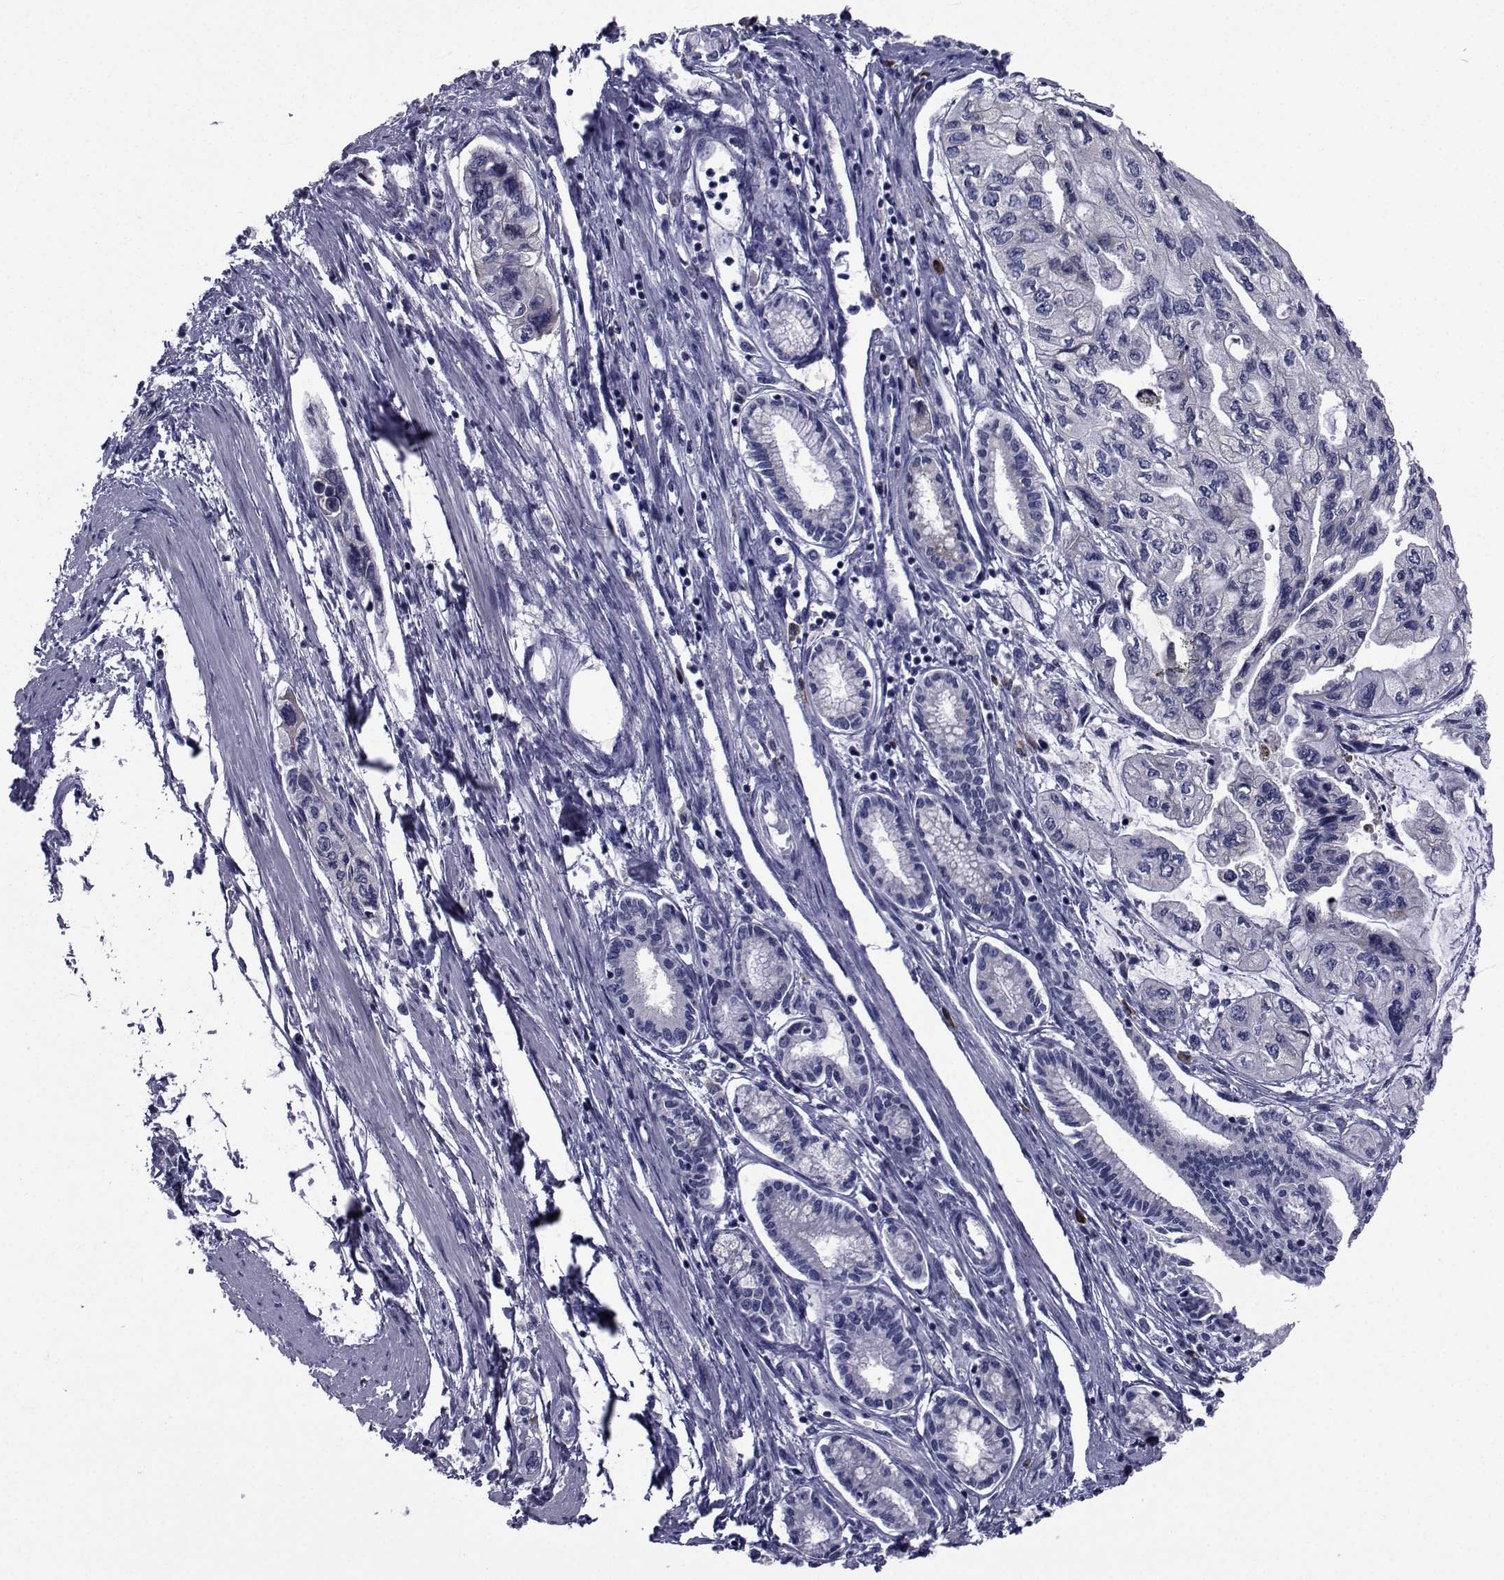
{"staining": {"intensity": "negative", "quantity": "none", "location": "none"}, "tissue": "pancreatic cancer", "cell_type": "Tumor cells", "image_type": "cancer", "snomed": [{"axis": "morphology", "description": "Adenocarcinoma, NOS"}, {"axis": "topography", "description": "Pancreas"}], "caption": "IHC image of neoplastic tissue: adenocarcinoma (pancreatic) stained with DAB (3,3'-diaminobenzidine) reveals no significant protein positivity in tumor cells.", "gene": "ROPN1", "patient": {"sex": "female", "age": 76}}